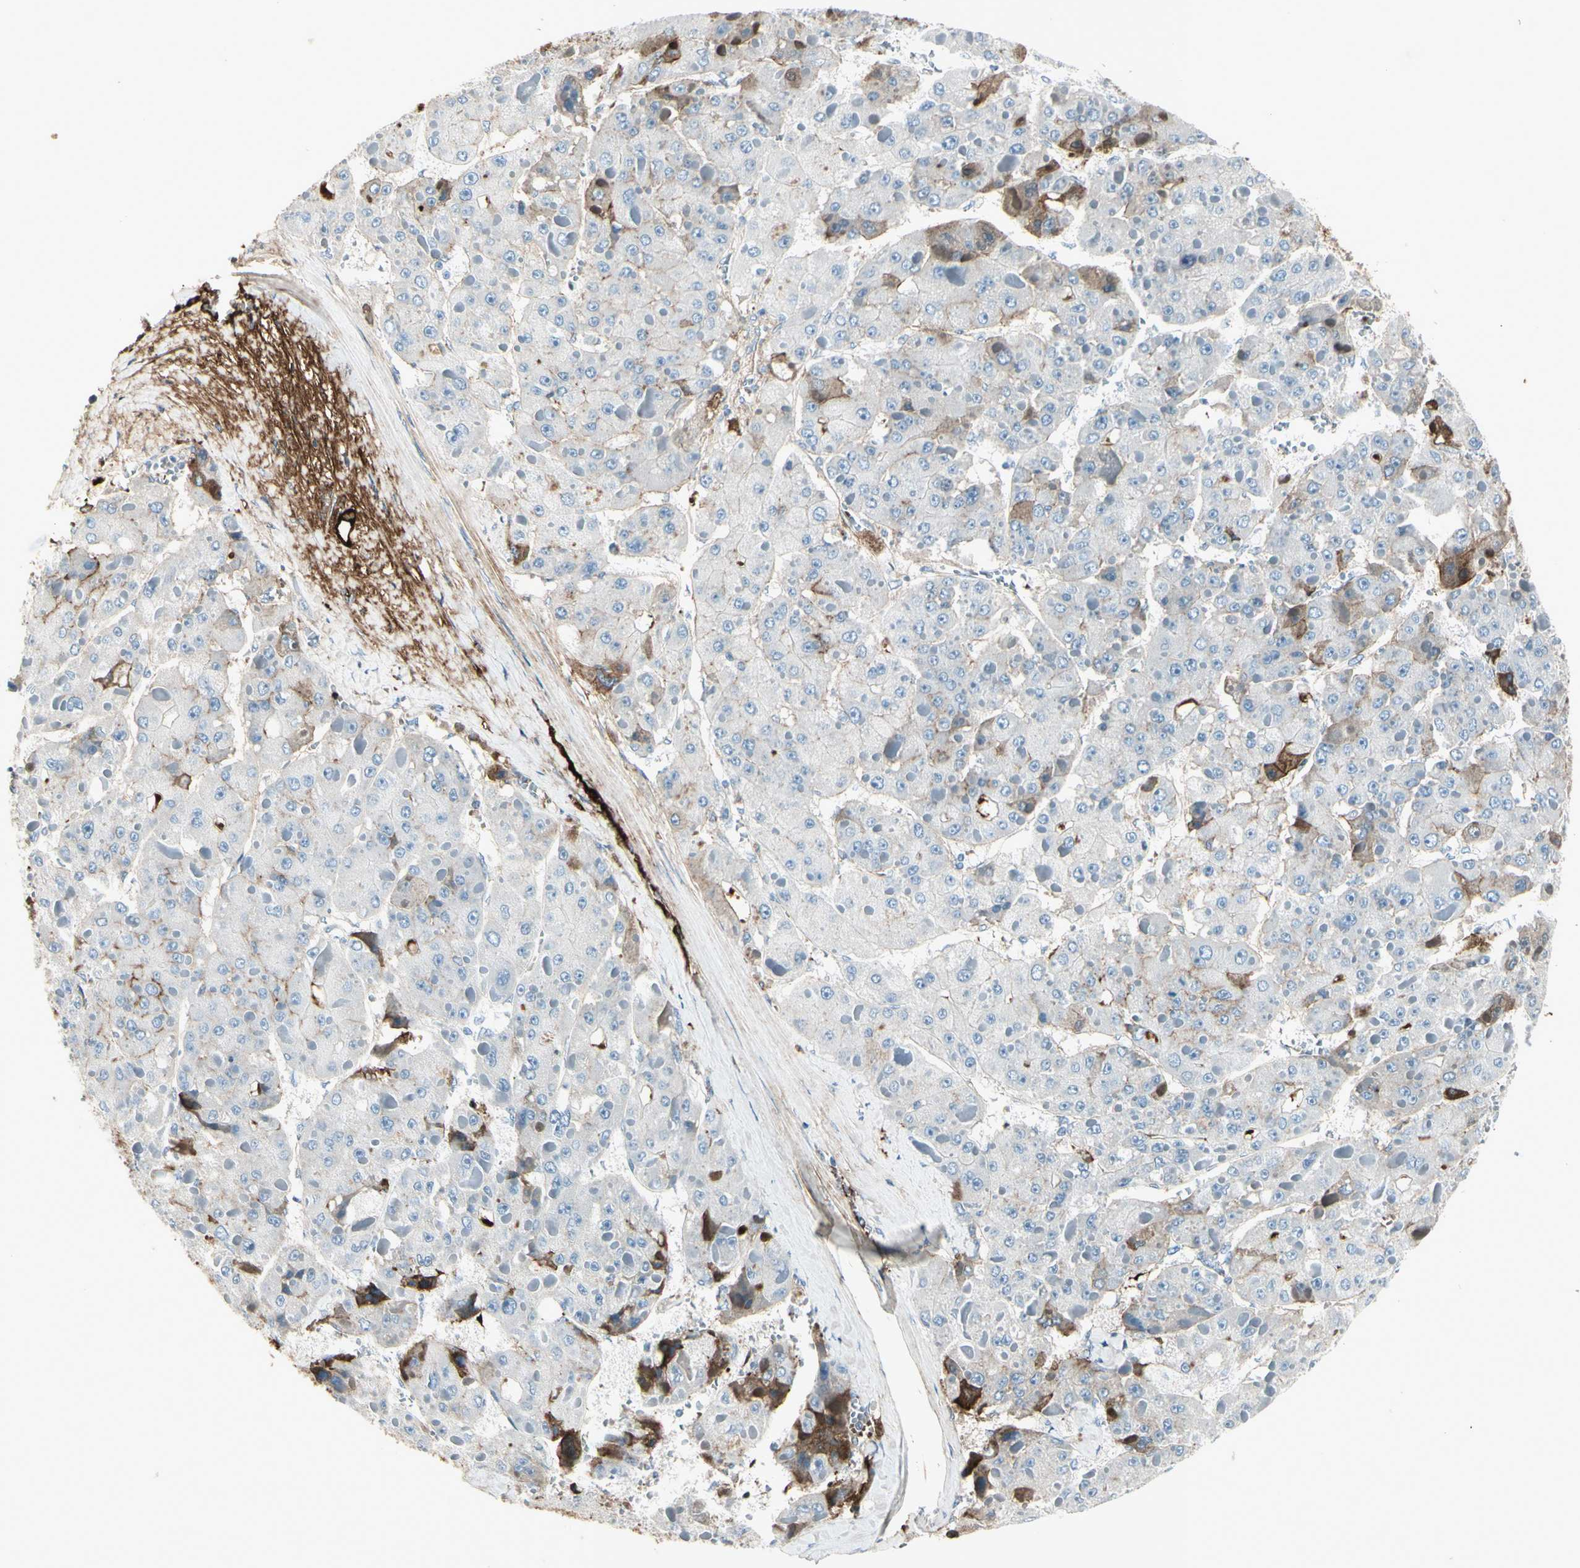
{"staining": {"intensity": "moderate", "quantity": "<25%", "location": "cytoplasmic/membranous"}, "tissue": "liver cancer", "cell_type": "Tumor cells", "image_type": "cancer", "snomed": [{"axis": "morphology", "description": "Carcinoma, Hepatocellular, NOS"}, {"axis": "topography", "description": "Liver"}], "caption": "IHC micrograph of neoplastic tissue: human liver hepatocellular carcinoma stained using IHC displays low levels of moderate protein expression localized specifically in the cytoplasmic/membranous of tumor cells, appearing as a cytoplasmic/membranous brown color.", "gene": "IGHG1", "patient": {"sex": "female", "age": 73}}